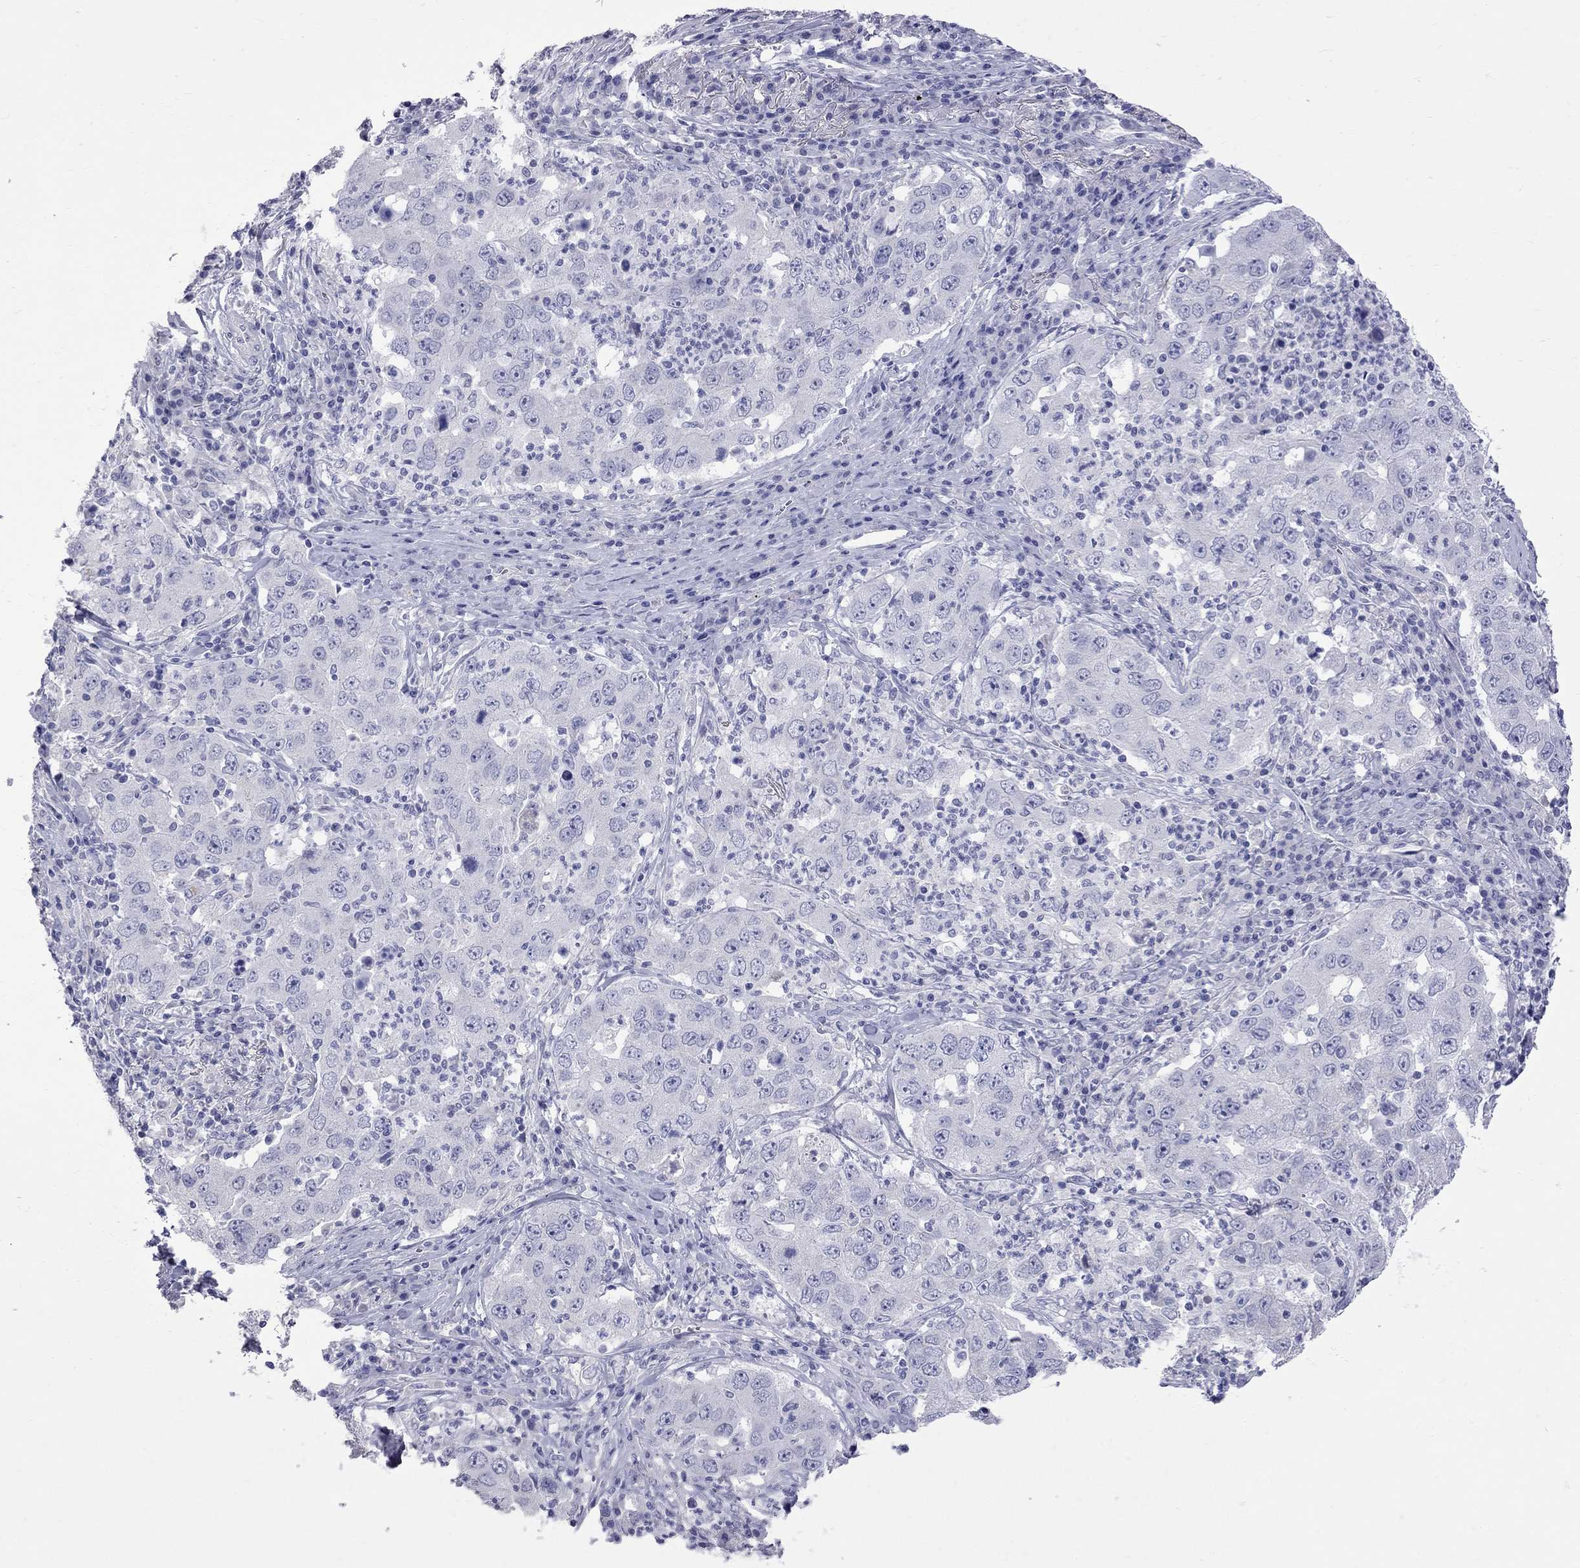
{"staining": {"intensity": "negative", "quantity": "none", "location": "none"}, "tissue": "lung cancer", "cell_type": "Tumor cells", "image_type": "cancer", "snomed": [{"axis": "morphology", "description": "Adenocarcinoma, NOS"}, {"axis": "topography", "description": "Lung"}], "caption": "There is no significant expression in tumor cells of lung adenocarcinoma.", "gene": "KCND2", "patient": {"sex": "male", "age": 73}}